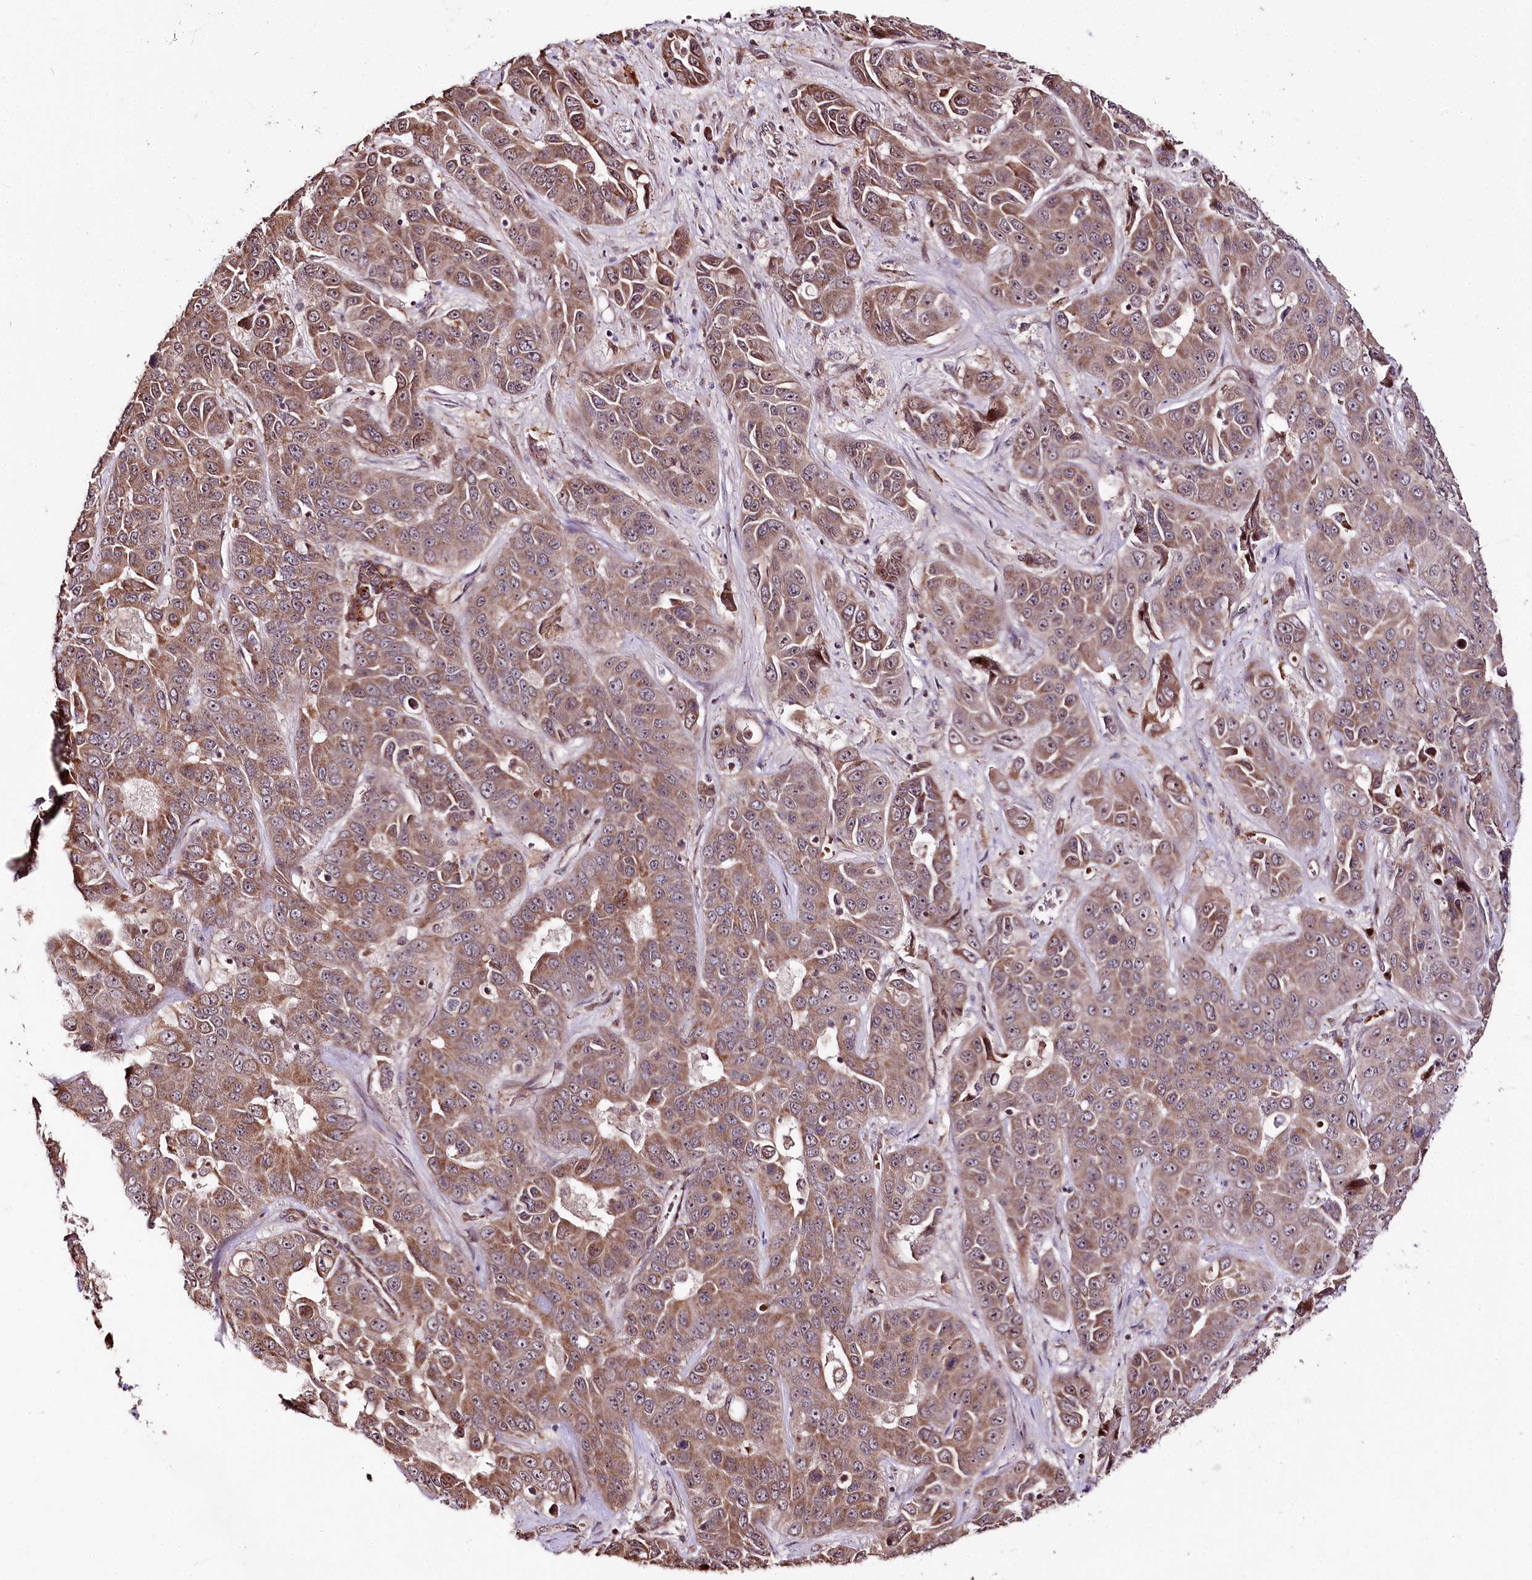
{"staining": {"intensity": "moderate", "quantity": ">75%", "location": "cytoplasmic/membranous"}, "tissue": "liver cancer", "cell_type": "Tumor cells", "image_type": "cancer", "snomed": [{"axis": "morphology", "description": "Cholangiocarcinoma"}, {"axis": "topography", "description": "Liver"}], "caption": "Immunohistochemistry (IHC) photomicrograph of human cholangiocarcinoma (liver) stained for a protein (brown), which demonstrates medium levels of moderate cytoplasmic/membranous positivity in about >75% of tumor cells.", "gene": "DMP1", "patient": {"sex": "female", "age": 52}}